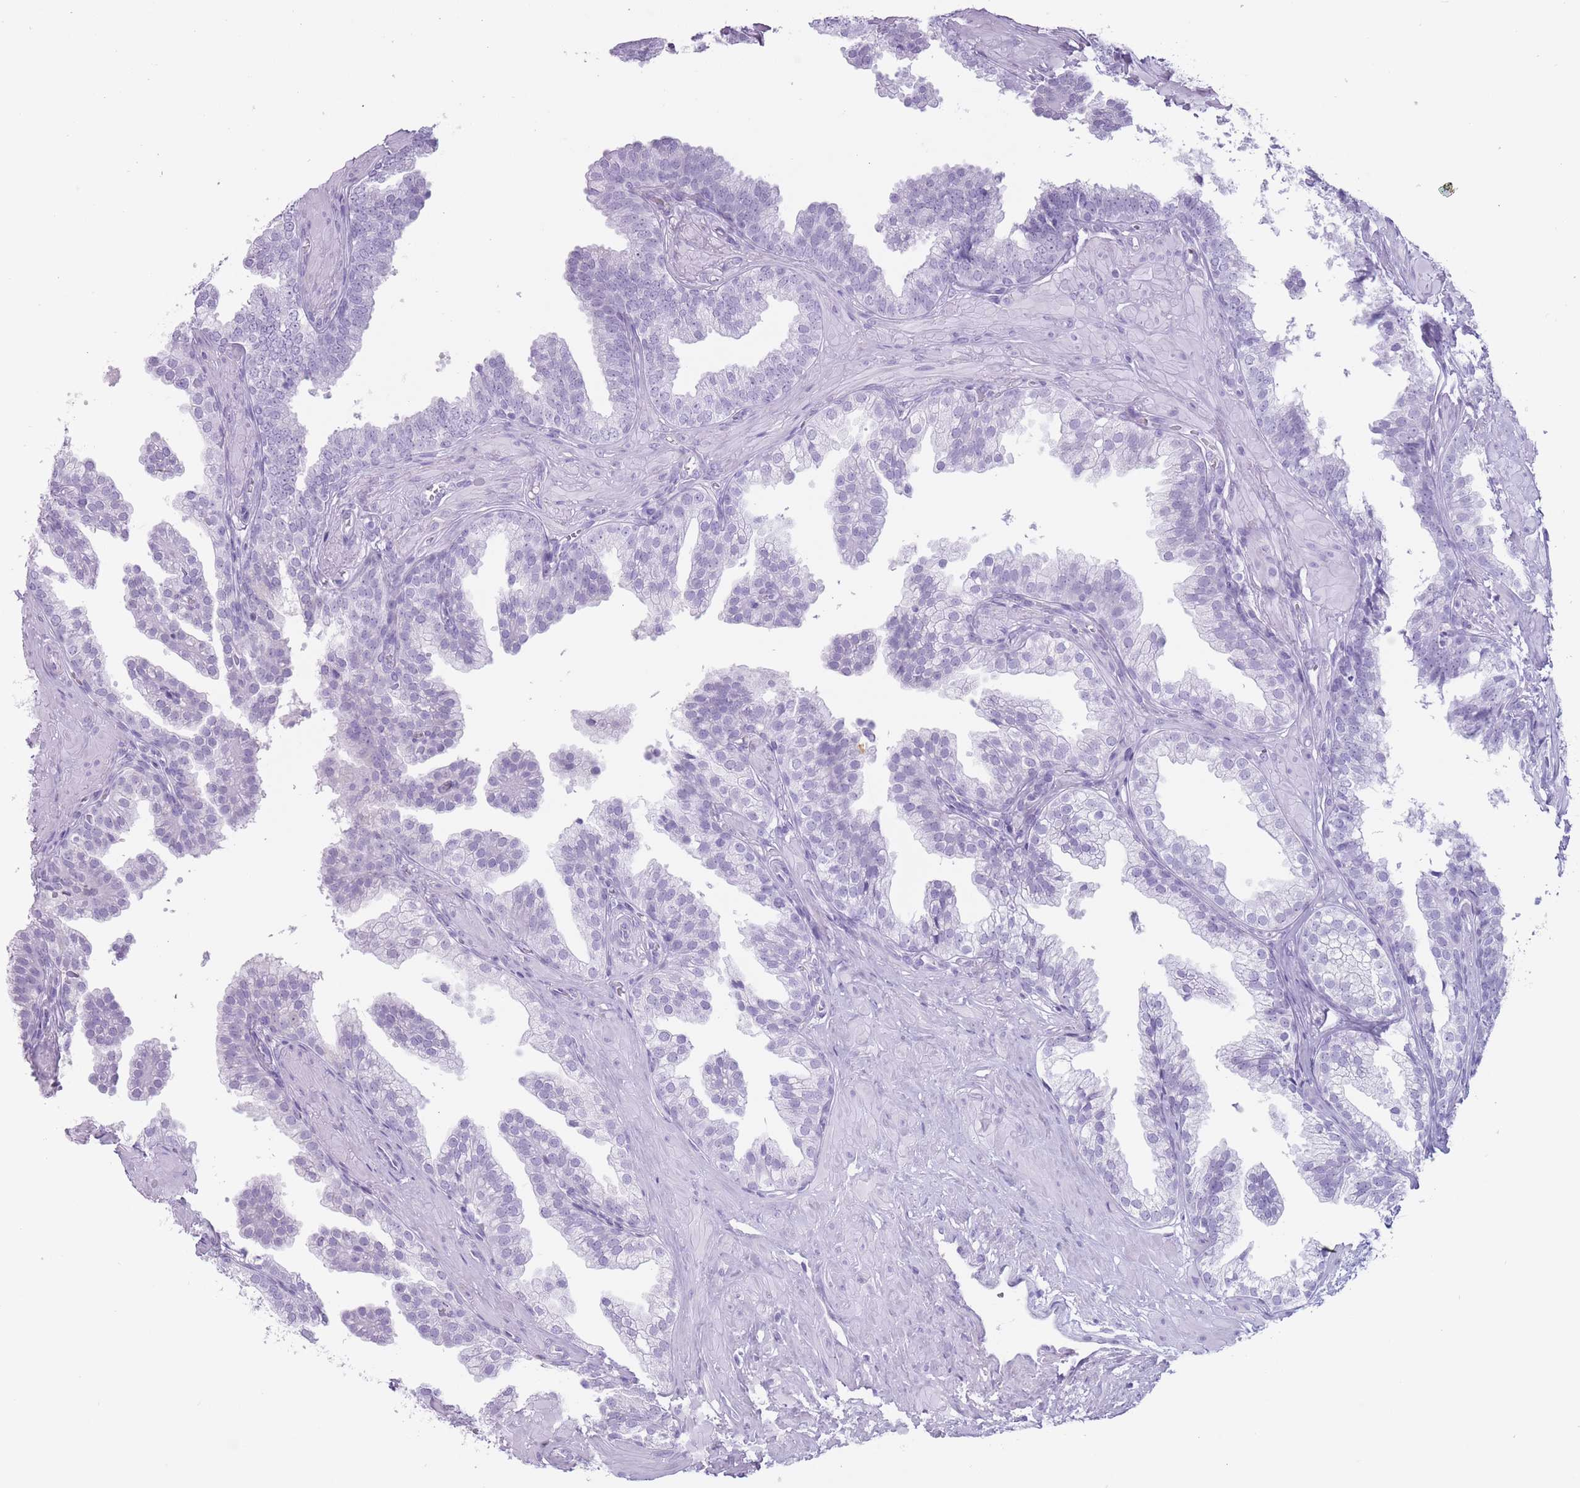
{"staining": {"intensity": "negative", "quantity": "none", "location": "none"}, "tissue": "prostate", "cell_type": "Glandular cells", "image_type": "normal", "snomed": [{"axis": "morphology", "description": "Normal tissue, NOS"}, {"axis": "topography", "description": "Prostate"}, {"axis": "topography", "description": "Peripheral nerve tissue"}], "caption": "The immunohistochemistry photomicrograph has no significant positivity in glandular cells of prostate.", "gene": "PNMA3", "patient": {"sex": "male", "age": 55}}